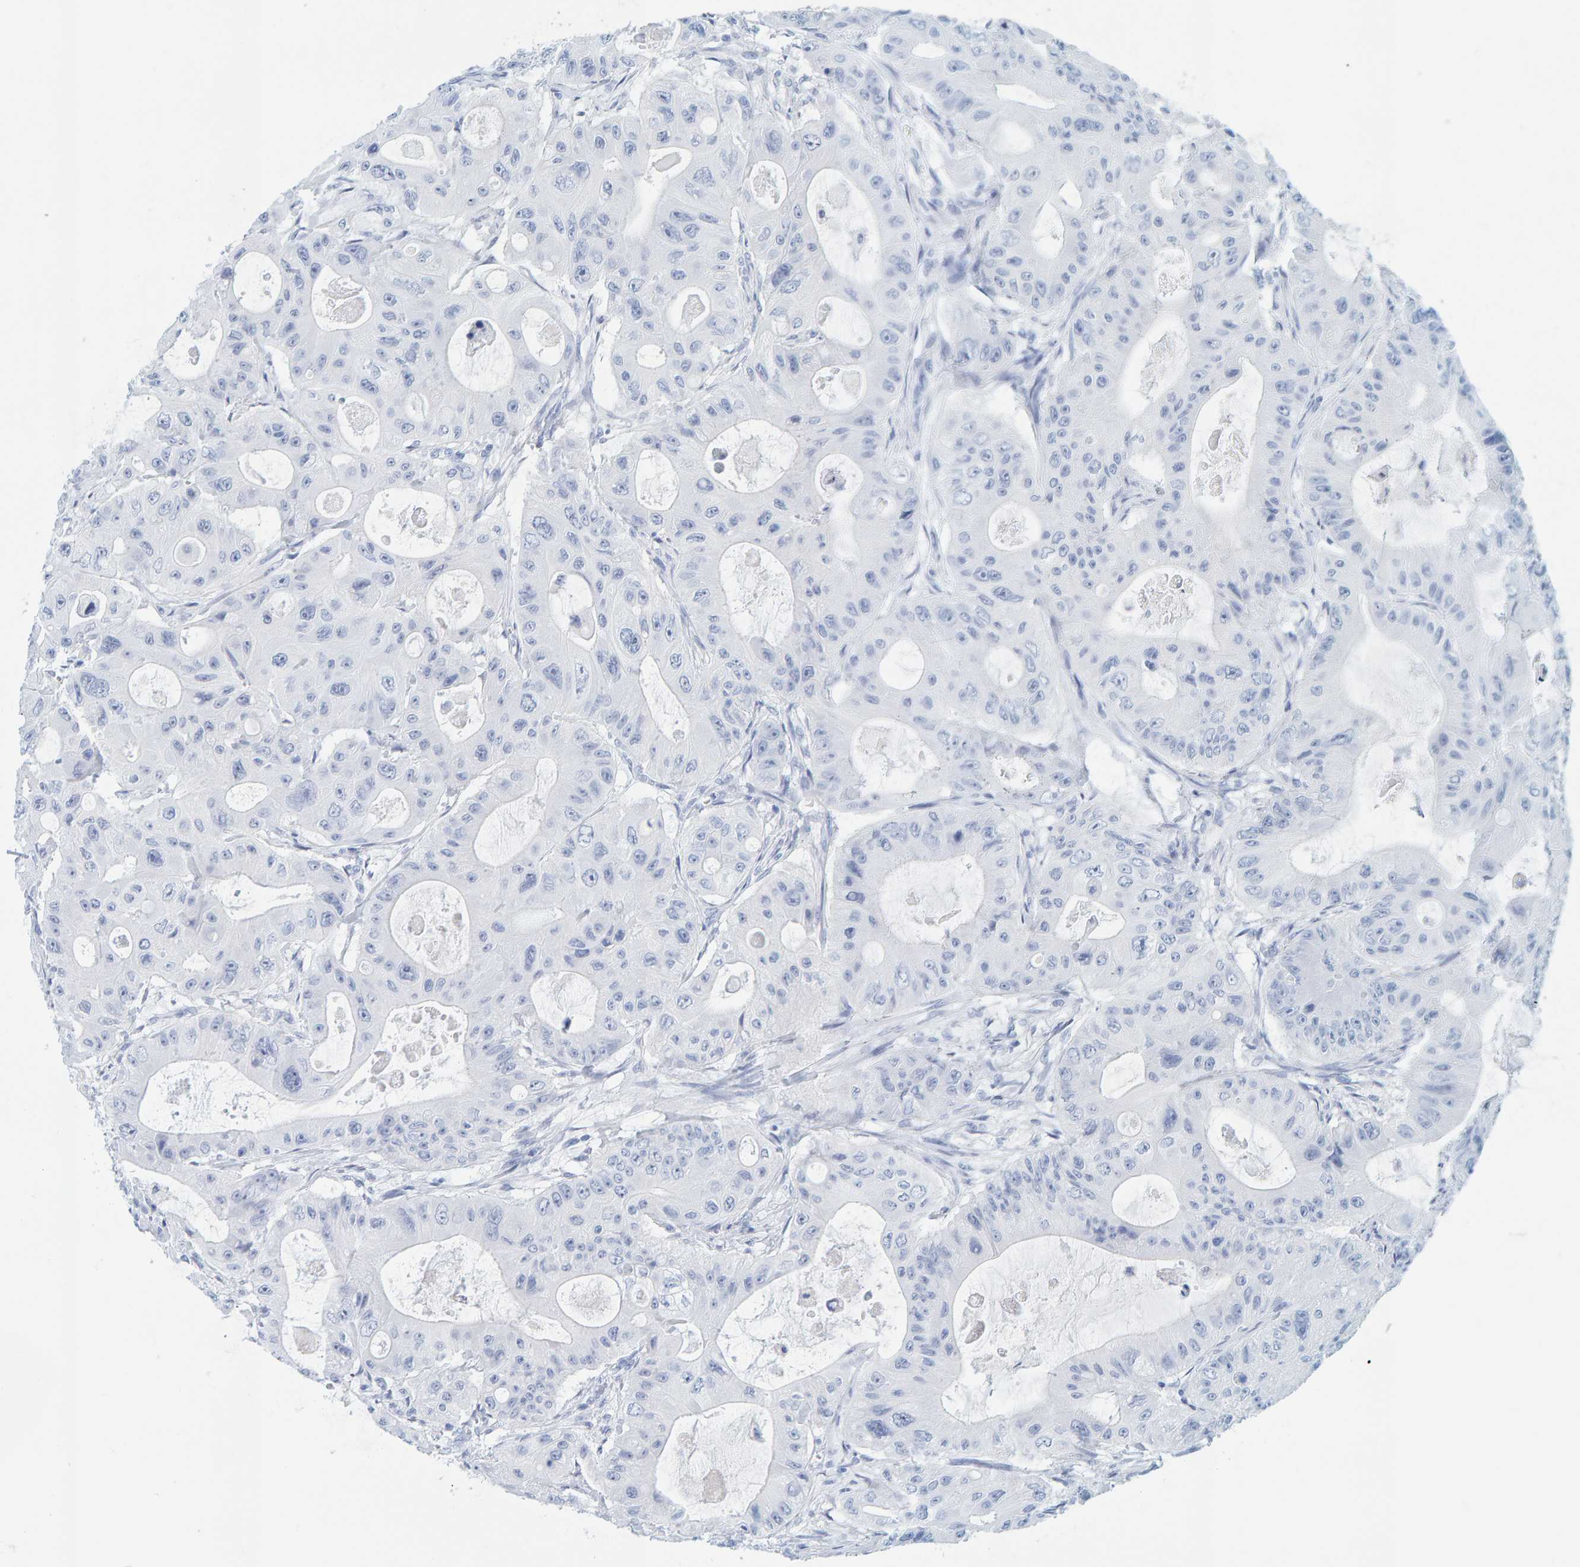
{"staining": {"intensity": "negative", "quantity": "none", "location": "none"}, "tissue": "colorectal cancer", "cell_type": "Tumor cells", "image_type": "cancer", "snomed": [{"axis": "morphology", "description": "Adenocarcinoma, NOS"}, {"axis": "topography", "description": "Colon"}], "caption": "This is a histopathology image of IHC staining of colorectal adenocarcinoma, which shows no positivity in tumor cells. (DAB IHC, high magnification).", "gene": "SFTPC", "patient": {"sex": "female", "age": 46}}